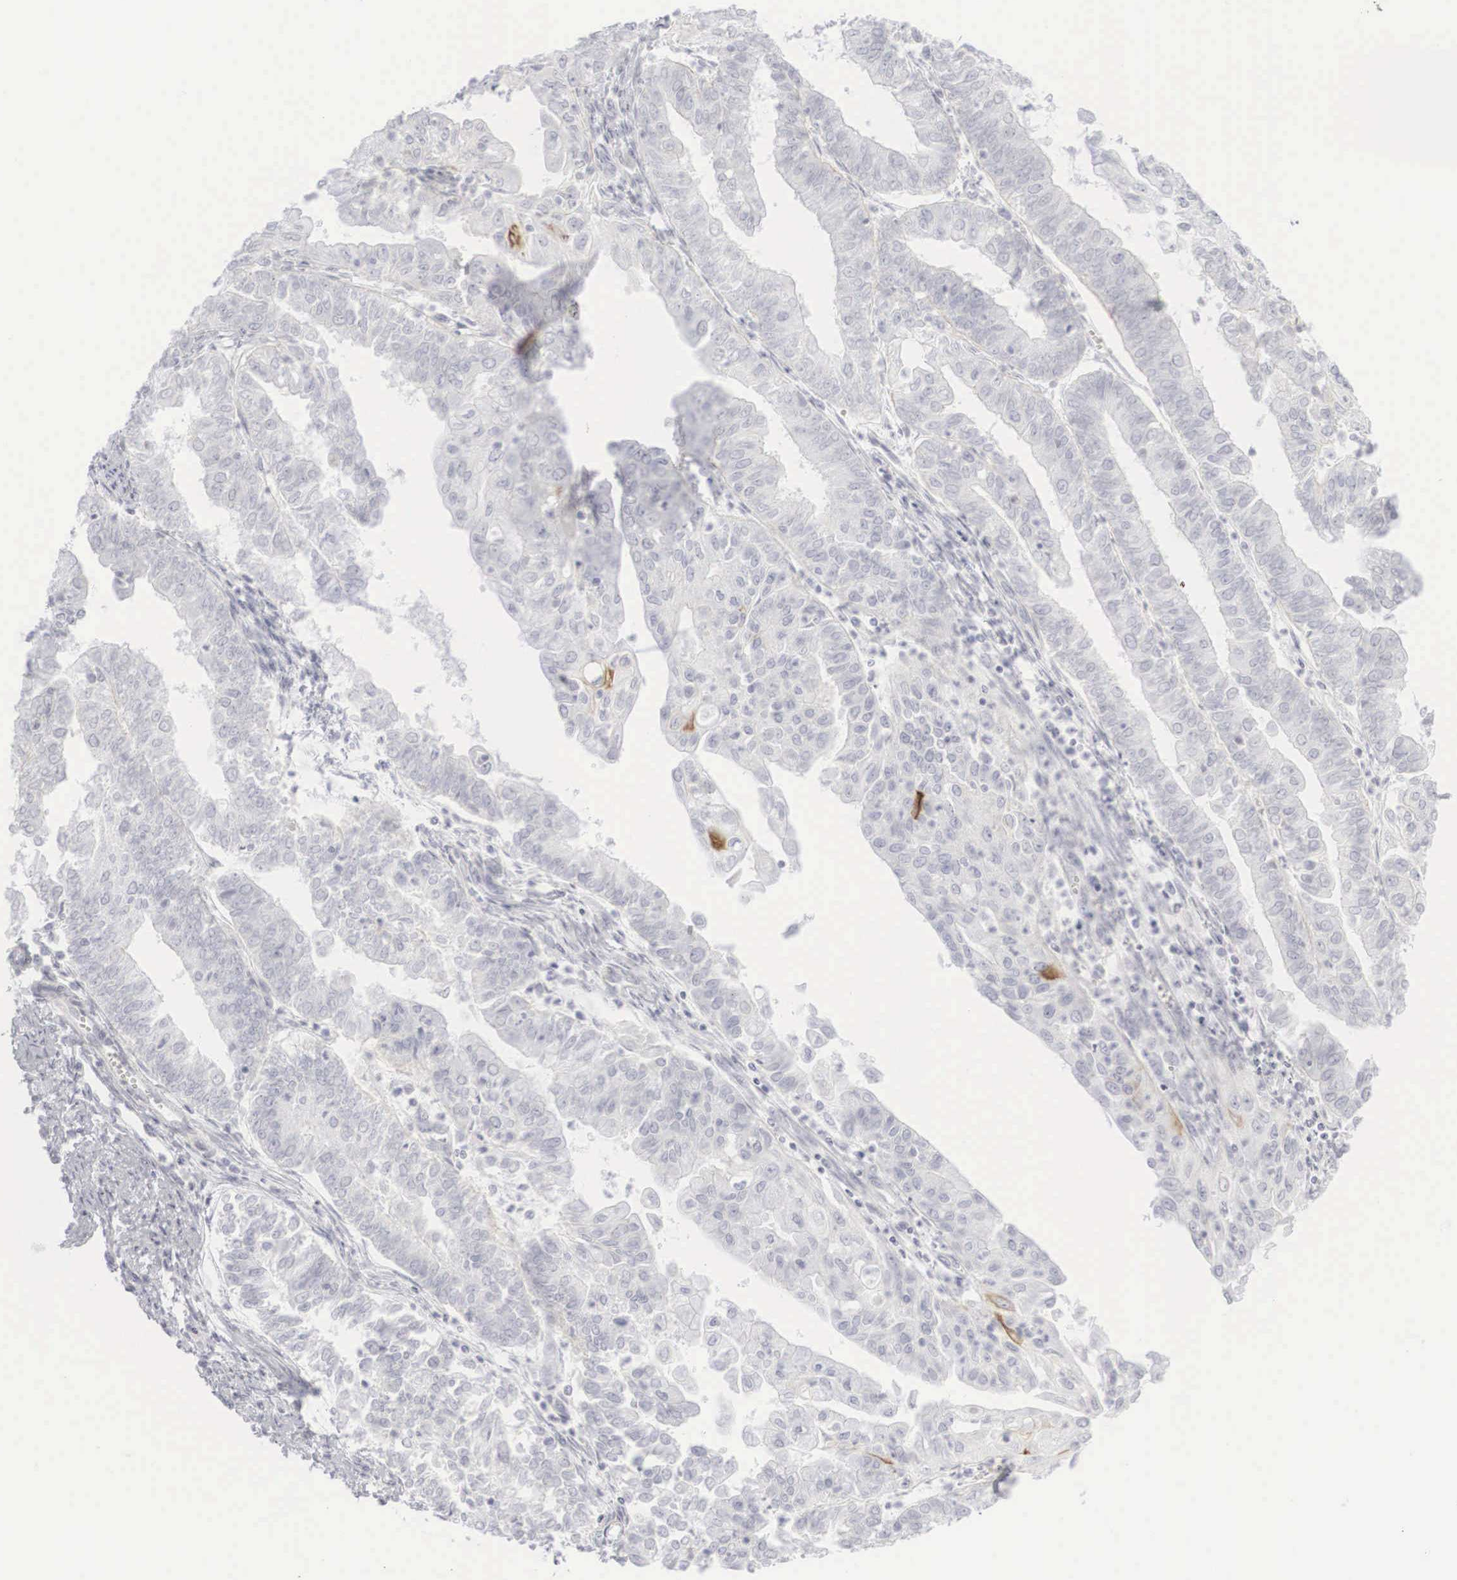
{"staining": {"intensity": "strong", "quantity": "<25%", "location": "cytoplasmic/membranous"}, "tissue": "endometrial cancer", "cell_type": "Tumor cells", "image_type": "cancer", "snomed": [{"axis": "morphology", "description": "Adenocarcinoma, NOS"}, {"axis": "topography", "description": "Endometrium"}], "caption": "About <25% of tumor cells in endometrial cancer display strong cytoplasmic/membranous protein expression as visualized by brown immunohistochemical staining.", "gene": "KRT14", "patient": {"sex": "female", "age": 75}}